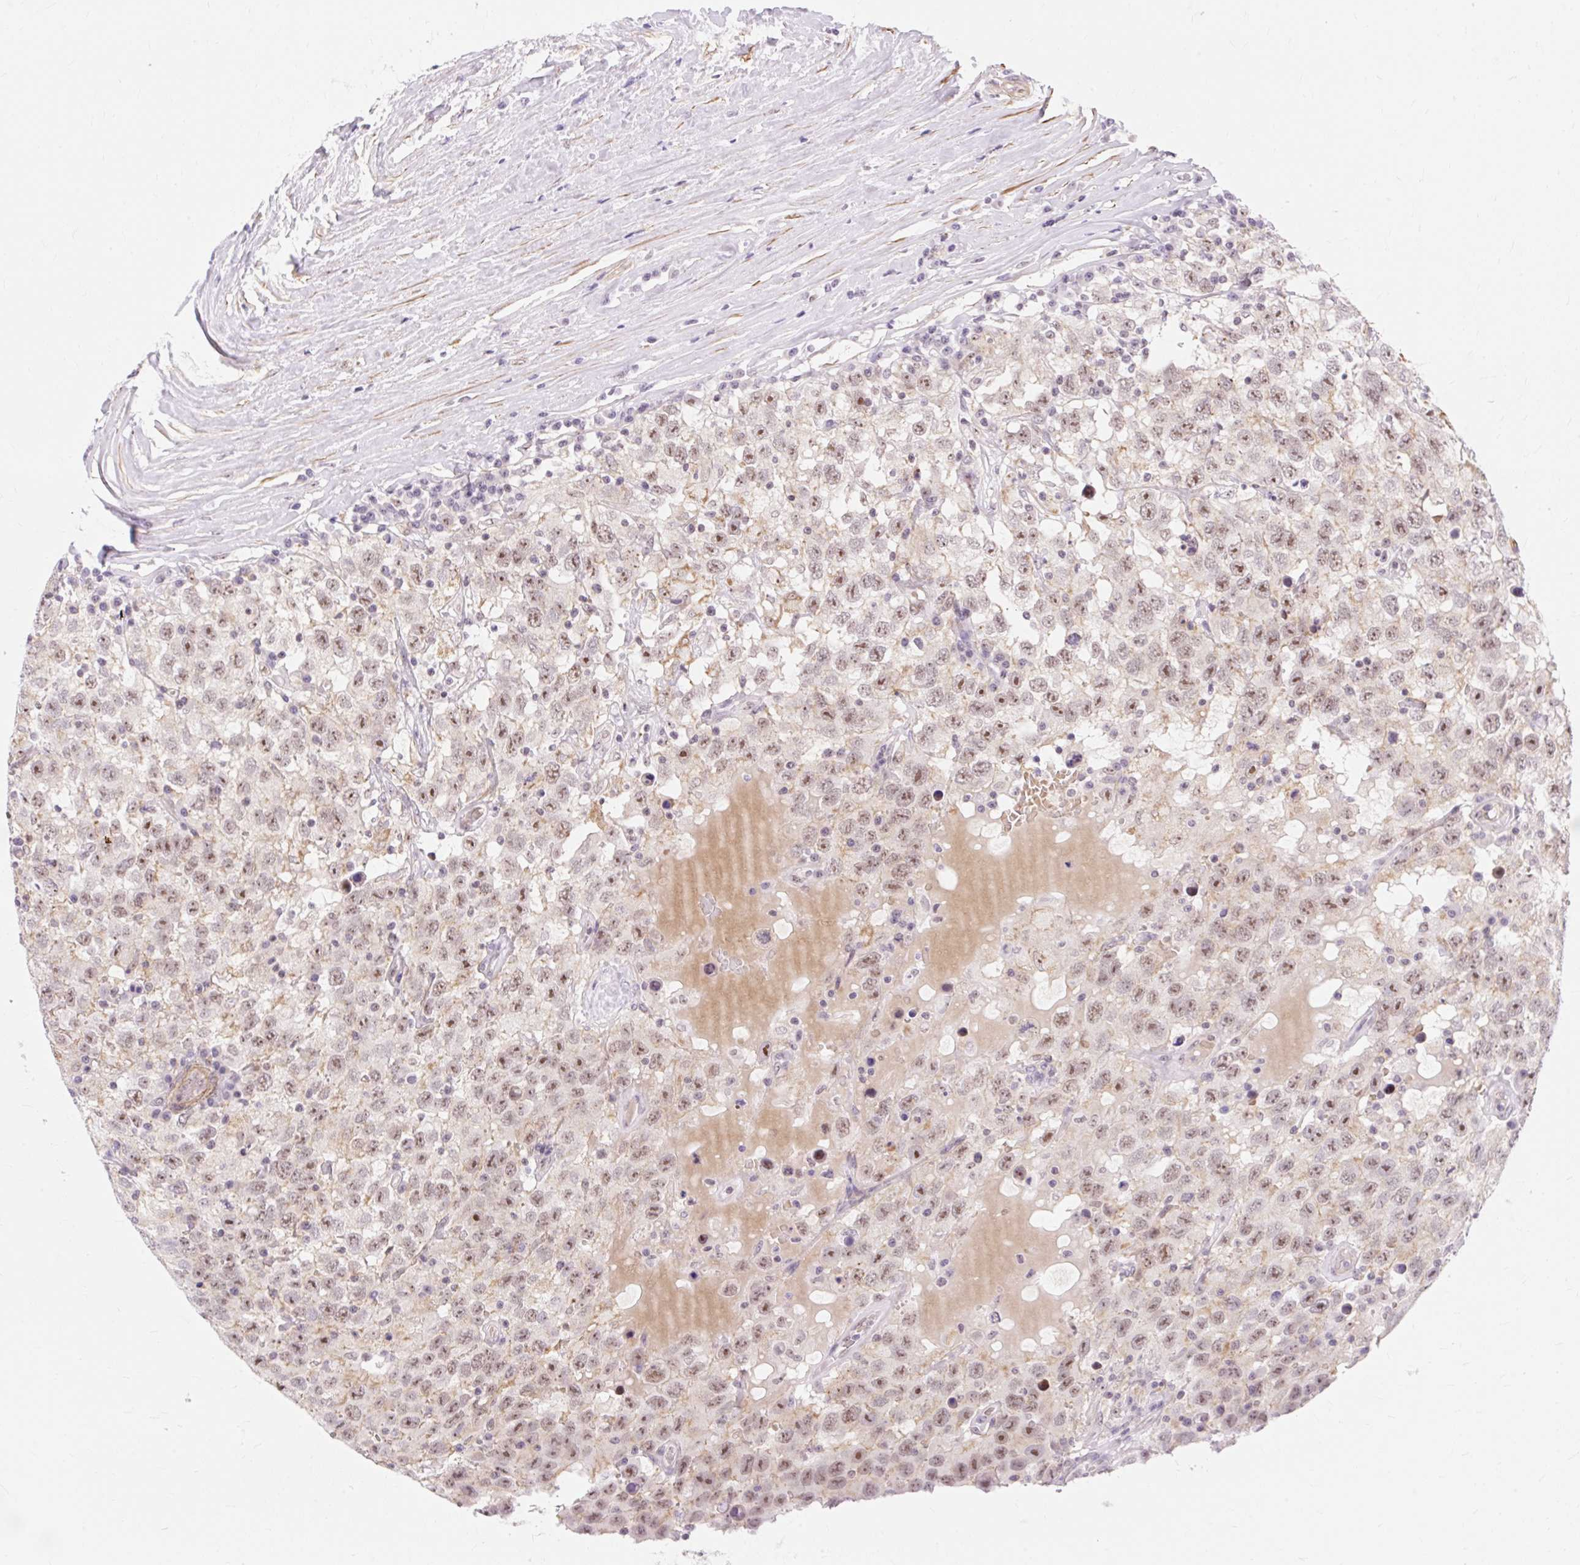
{"staining": {"intensity": "moderate", "quantity": ">75%", "location": "nuclear"}, "tissue": "testis cancer", "cell_type": "Tumor cells", "image_type": "cancer", "snomed": [{"axis": "morphology", "description": "Seminoma, NOS"}, {"axis": "topography", "description": "Testis"}], "caption": "IHC histopathology image of human seminoma (testis) stained for a protein (brown), which reveals medium levels of moderate nuclear staining in approximately >75% of tumor cells.", "gene": "OBP2A", "patient": {"sex": "male", "age": 41}}